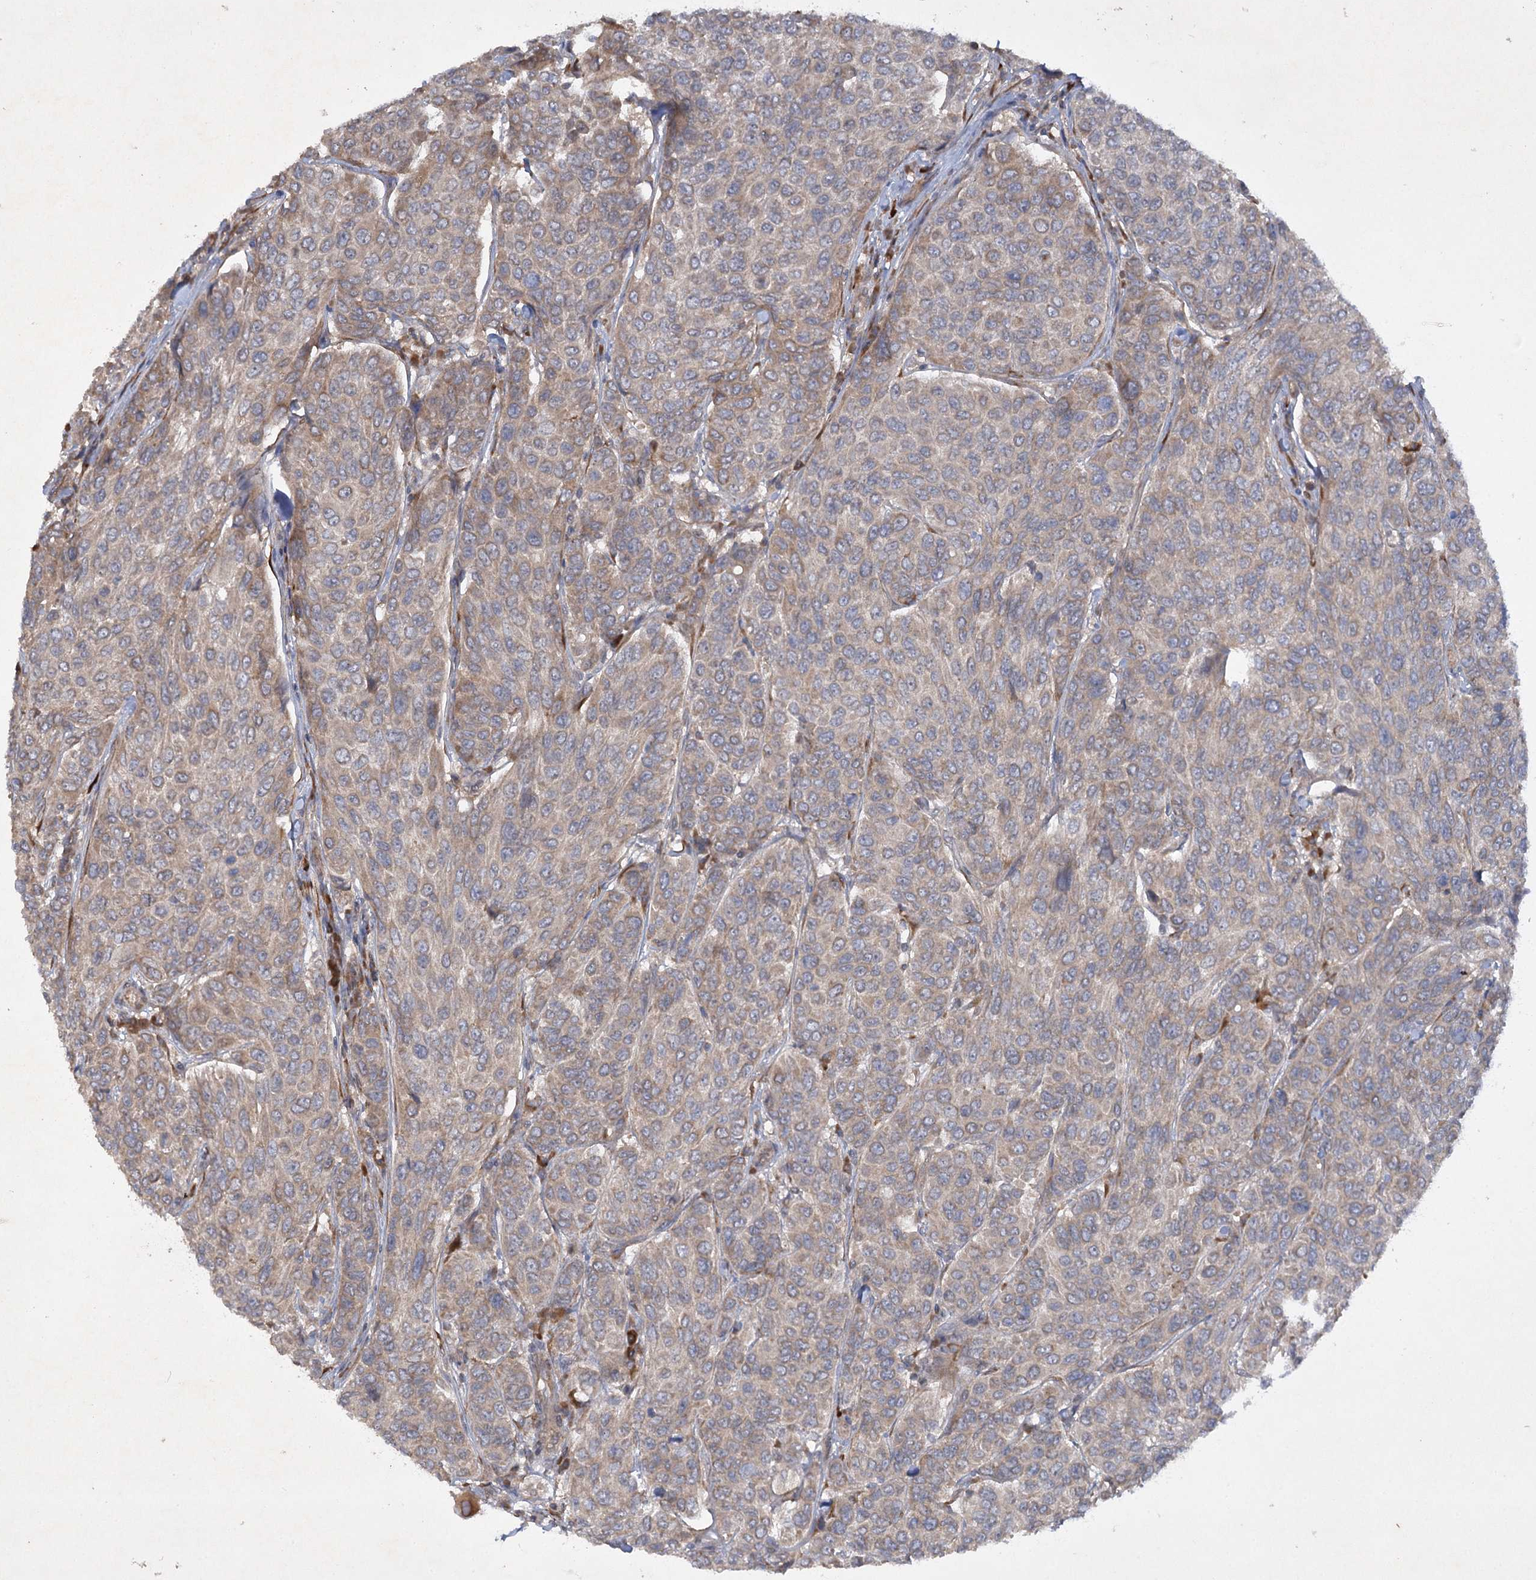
{"staining": {"intensity": "weak", "quantity": ">75%", "location": "cytoplasmic/membranous"}, "tissue": "breast cancer", "cell_type": "Tumor cells", "image_type": "cancer", "snomed": [{"axis": "morphology", "description": "Duct carcinoma"}, {"axis": "topography", "description": "Breast"}], "caption": "The photomicrograph exhibits a brown stain indicating the presence of a protein in the cytoplasmic/membranous of tumor cells in breast cancer (invasive ductal carcinoma).", "gene": "TRAF3IP1", "patient": {"sex": "female", "age": 55}}